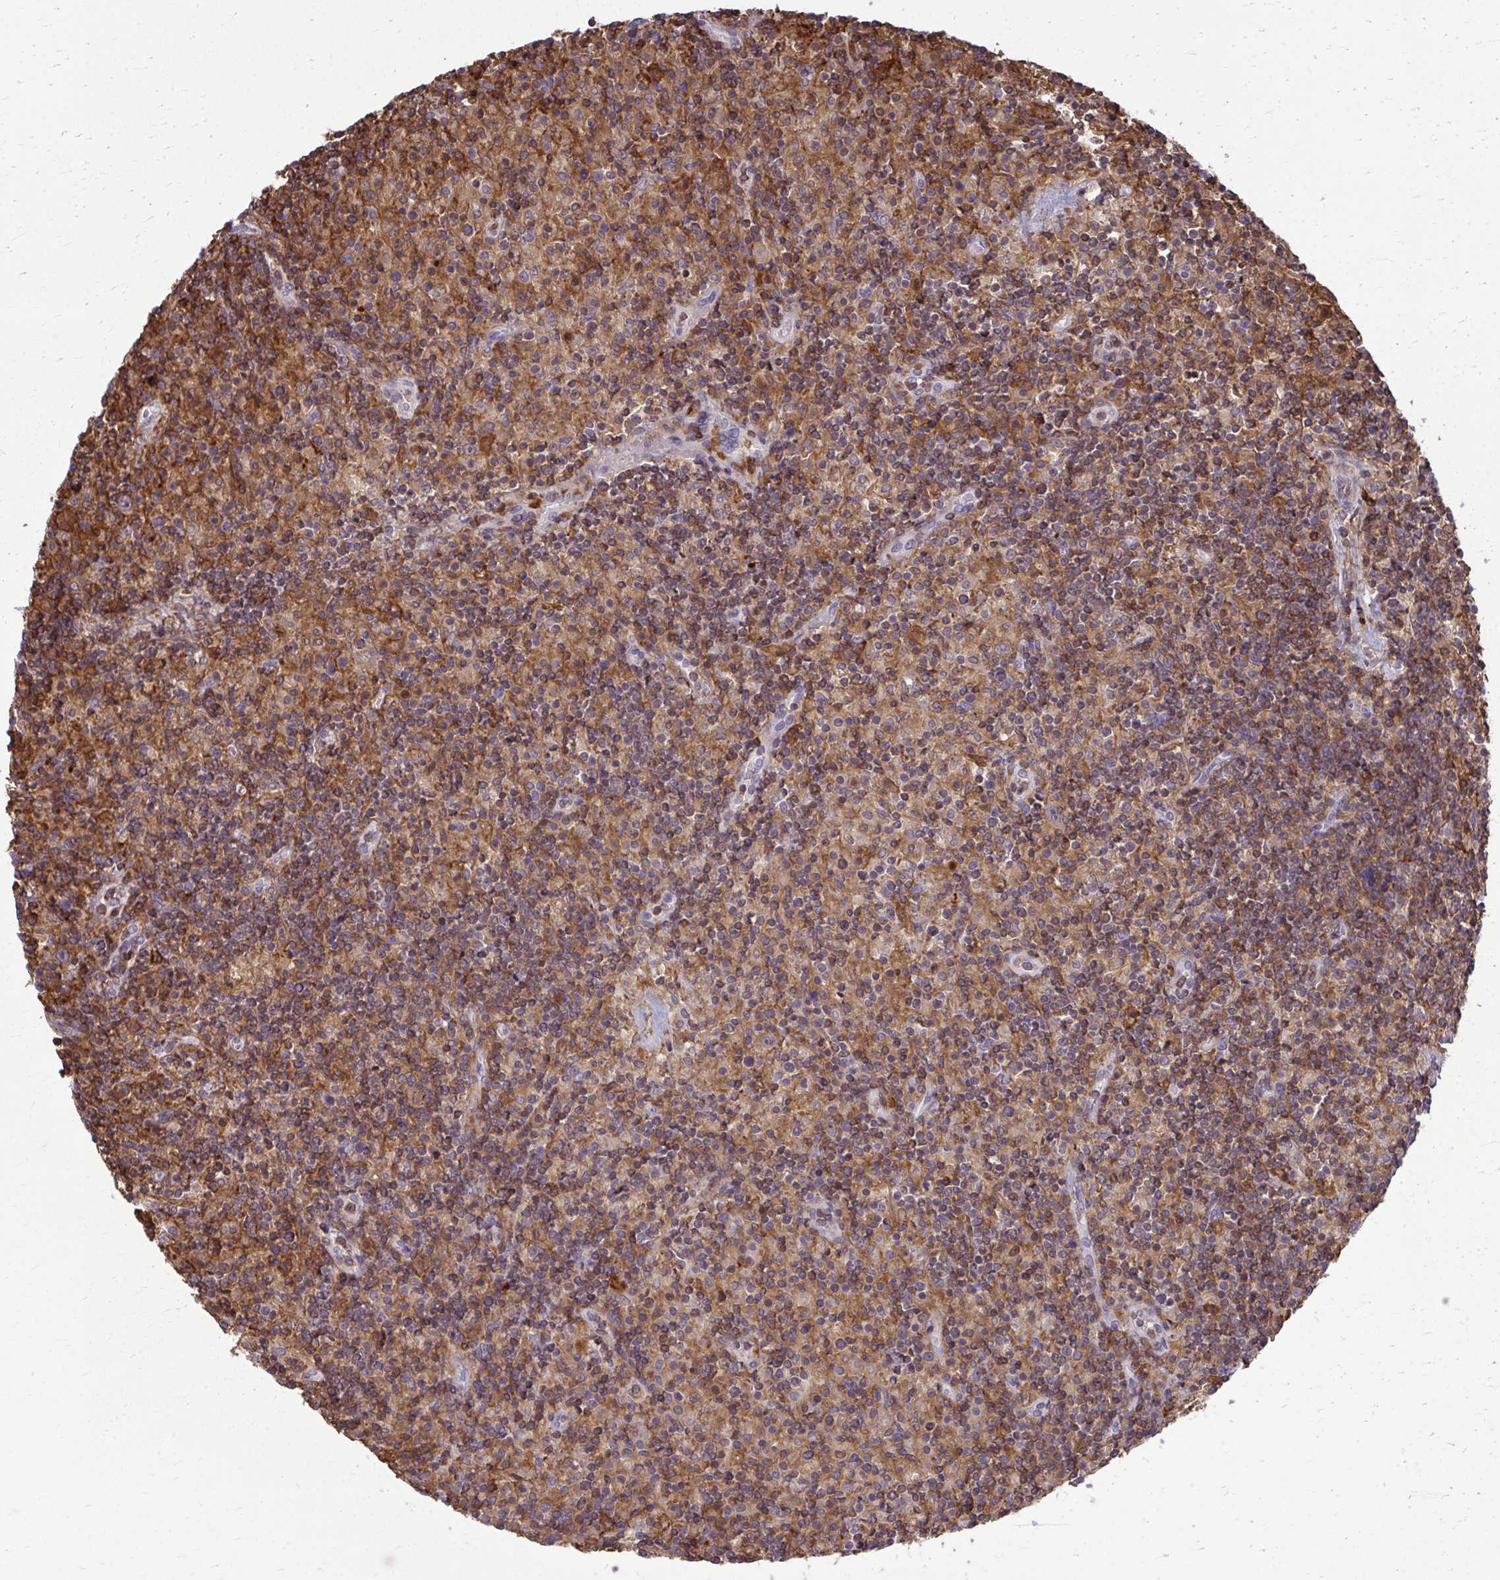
{"staining": {"intensity": "negative", "quantity": "none", "location": "none"}, "tissue": "lymphoma", "cell_type": "Tumor cells", "image_type": "cancer", "snomed": [{"axis": "morphology", "description": "Hodgkin's disease, NOS"}, {"axis": "topography", "description": "Lymph node"}], "caption": "A histopathology image of Hodgkin's disease stained for a protein displays no brown staining in tumor cells.", "gene": "AP5M1", "patient": {"sex": "male", "age": 70}}